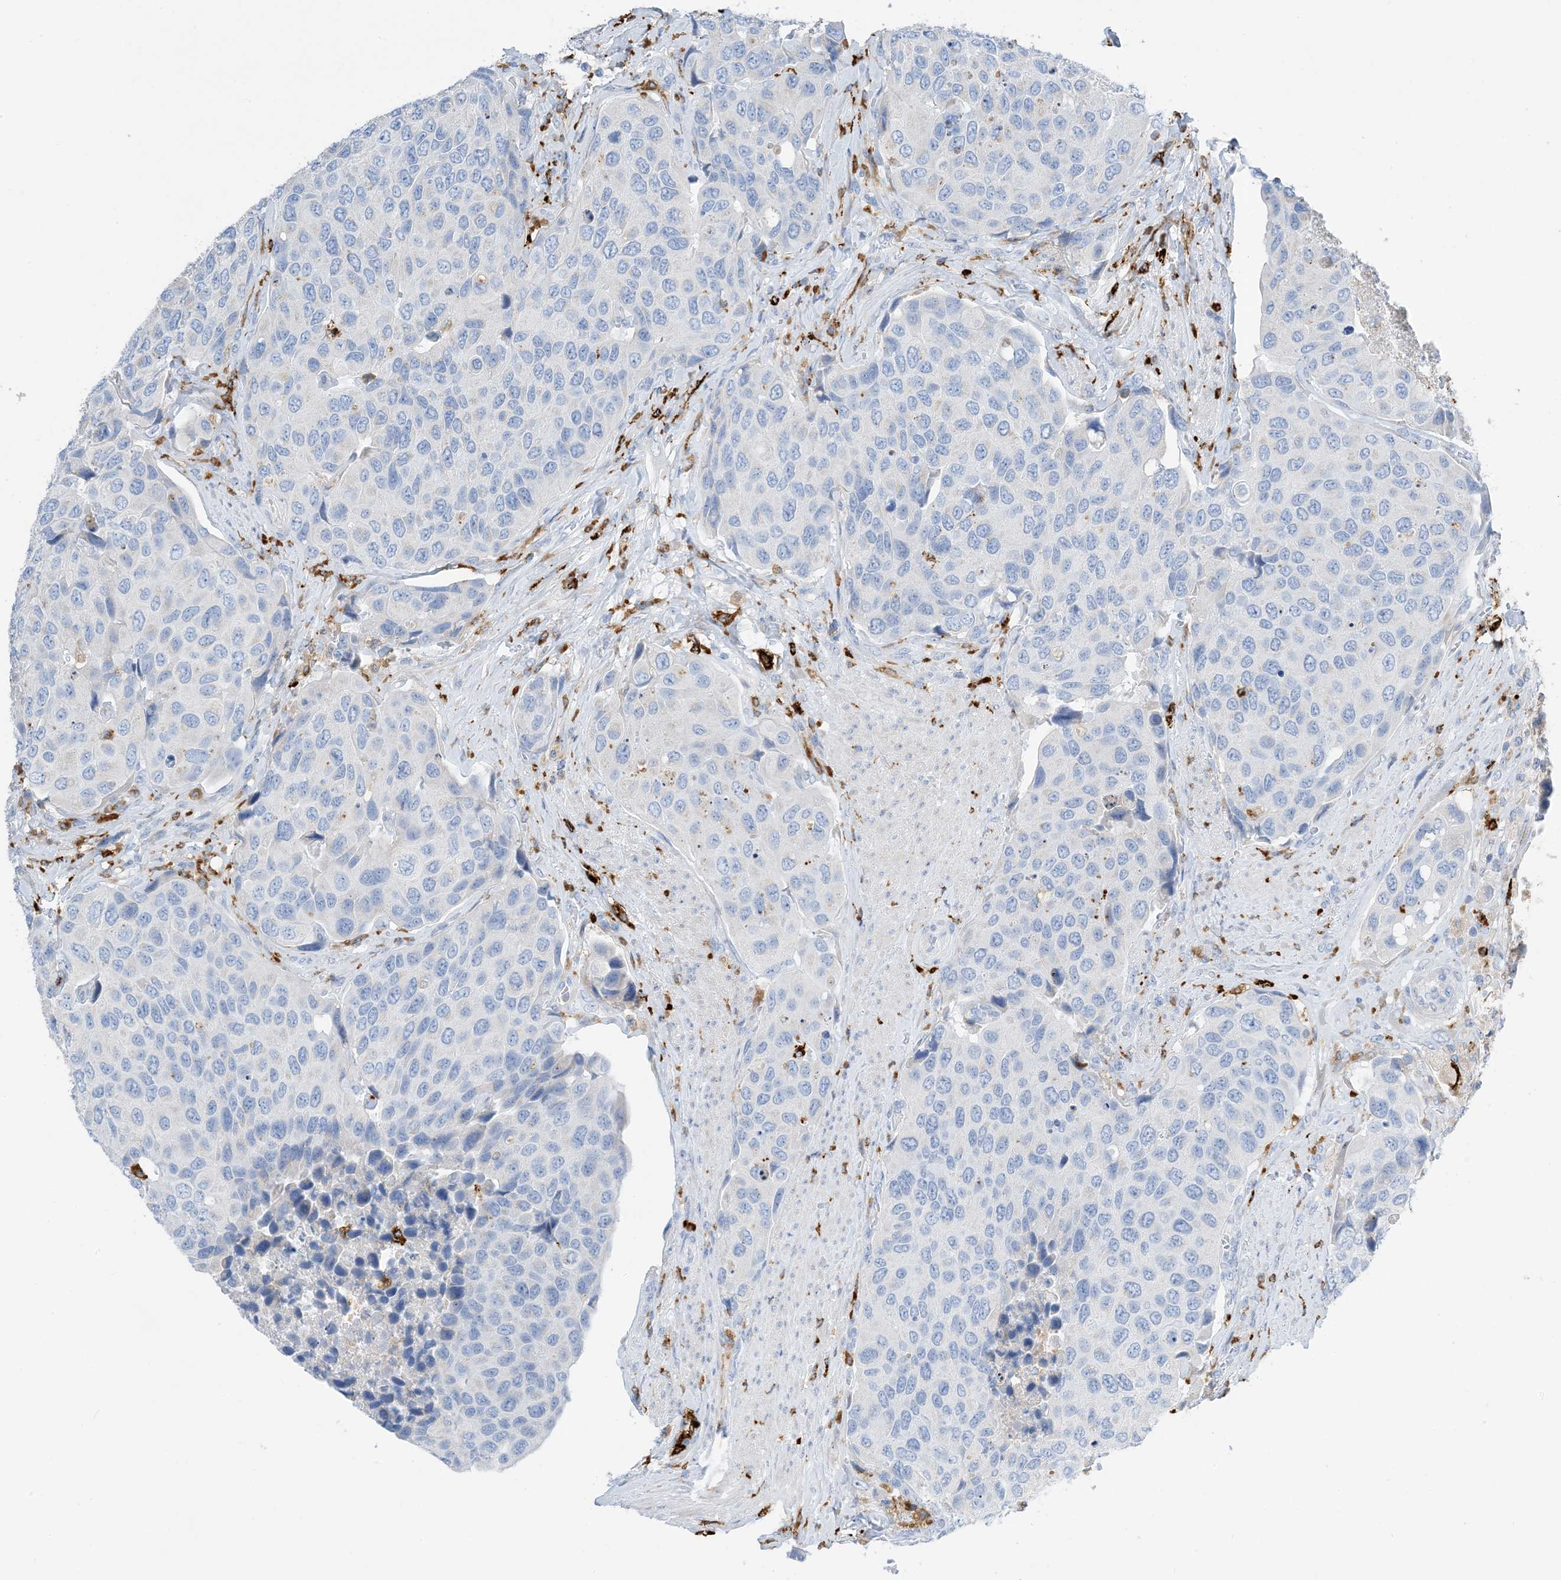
{"staining": {"intensity": "negative", "quantity": "none", "location": "none"}, "tissue": "urothelial cancer", "cell_type": "Tumor cells", "image_type": "cancer", "snomed": [{"axis": "morphology", "description": "Urothelial carcinoma, High grade"}, {"axis": "topography", "description": "Urinary bladder"}], "caption": "Immunohistochemistry histopathology image of neoplastic tissue: urothelial cancer stained with DAB displays no significant protein positivity in tumor cells.", "gene": "DPH3", "patient": {"sex": "male", "age": 74}}